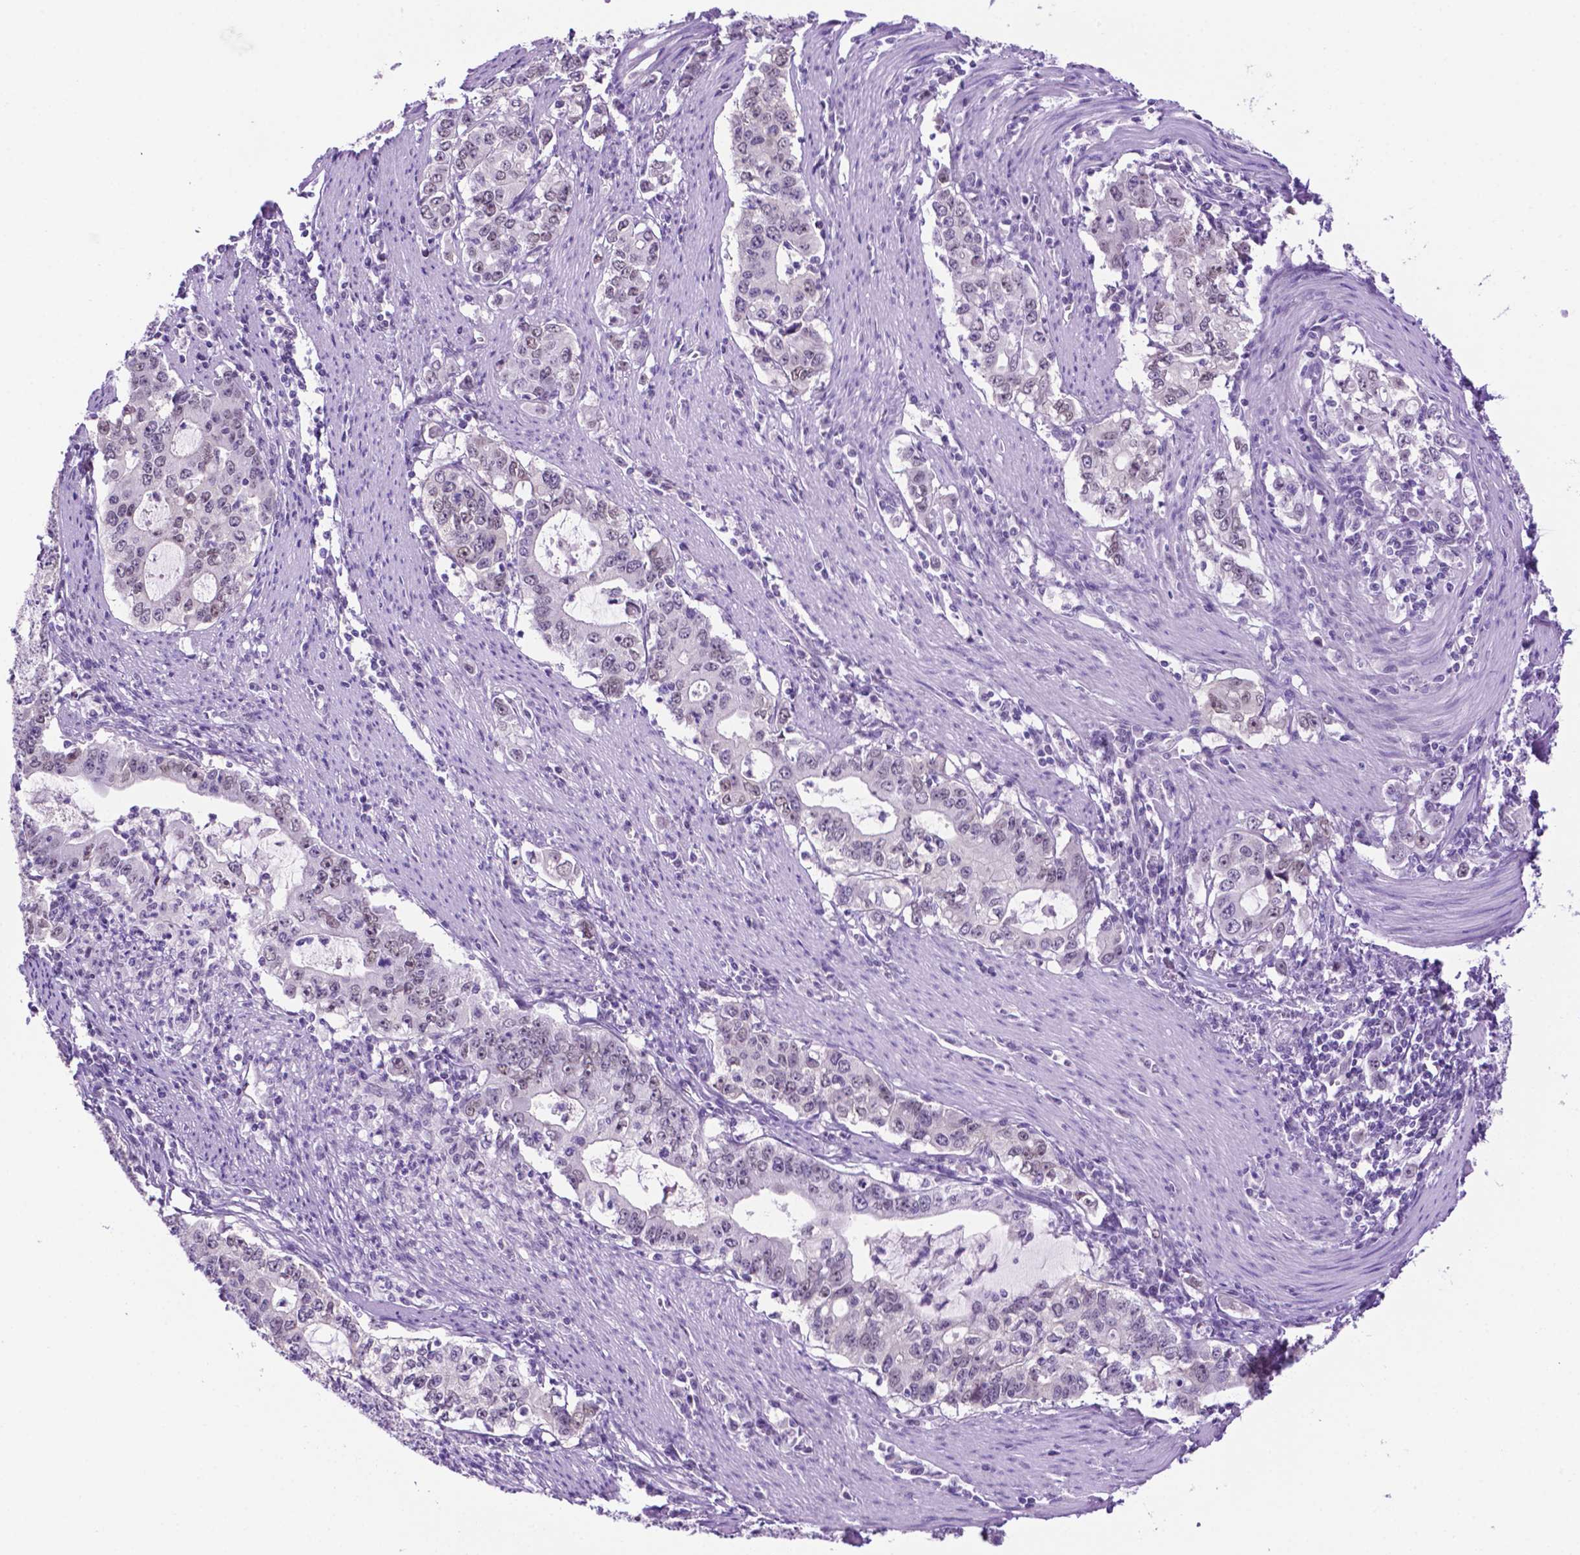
{"staining": {"intensity": "weak", "quantity": "<25%", "location": "cytoplasmic/membranous"}, "tissue": "stomach cancer", "cell_type": "Tumor cells", "image_type": "cancer", "snomed": [{"axis": "morphology", "description": "Adenocarcinoma, NOS"}, {"axis": "topography", "description": "Stomach, lower"}], "caption": "IHC image of neoplastic tissue: stomach cancer stained with DAB shows no significant protein expression in tumor cells. (Stains: DAB (3,3'-diaminobenzidine) IHC with hematoxylin counter stain, Microscopy: brightfield microscopy at high magnification).", "gene": "TACSTD2", "patient": {"sex": "female", "age": 72}}